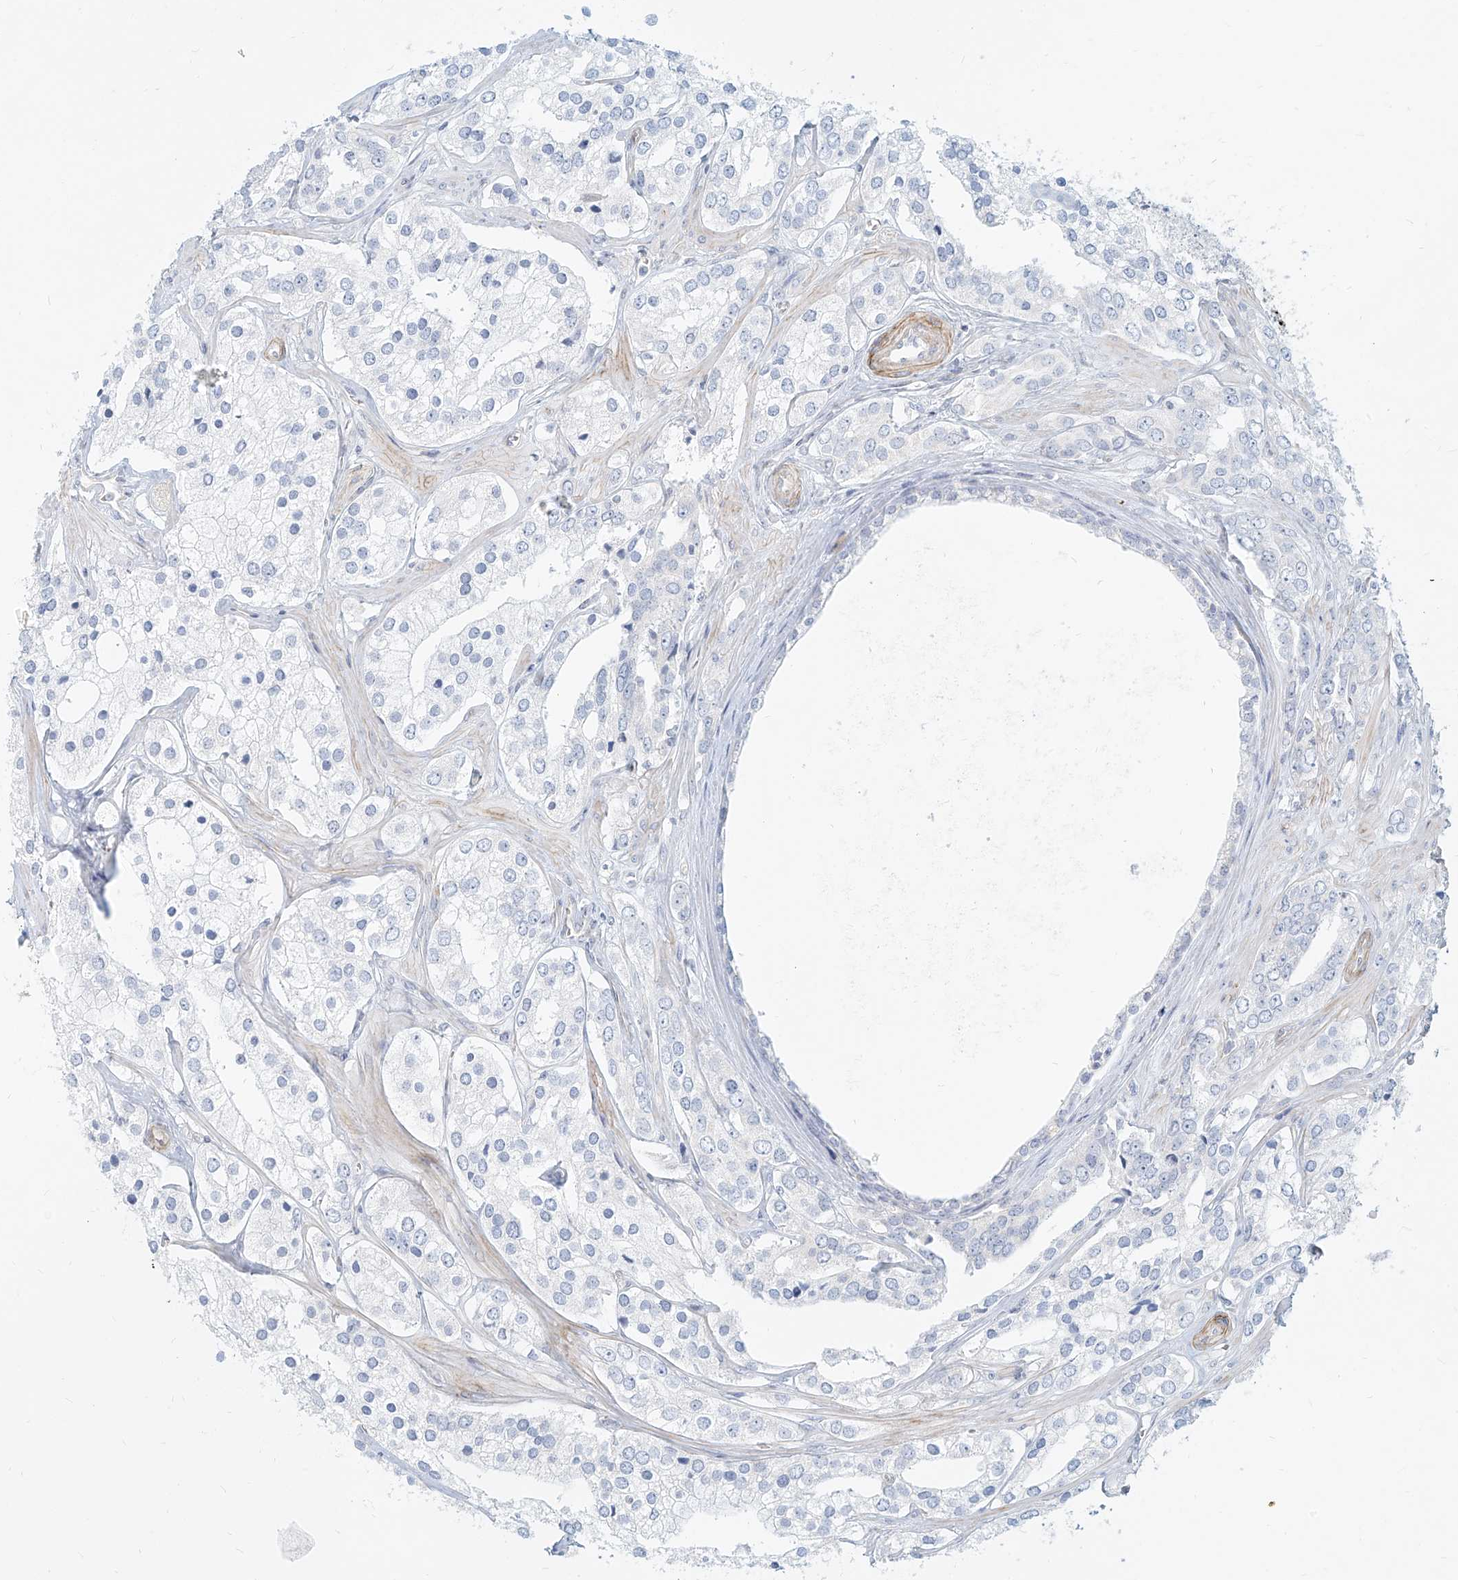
{"staining": {"intensity": "negative", "quantity": "none", "location": "none"}, "tissue": "prostate cancer", "cell_type": "Tumor cells", "image_type": "cancer", "snomed": [{"axis": "morphology", "description": "Adenocarcinoma, High grade"}, {"axis": "topography", "description": "Prostate"}], "caption": "DAB immunohistochemical staining of prostate cancer (high-grade adenocarcinoma) reveals no significant staining in tumor cells. (DAB IHC, high magnification).", "gene": "ITPKB", "patient": {"sex": "male", "age": 66}}